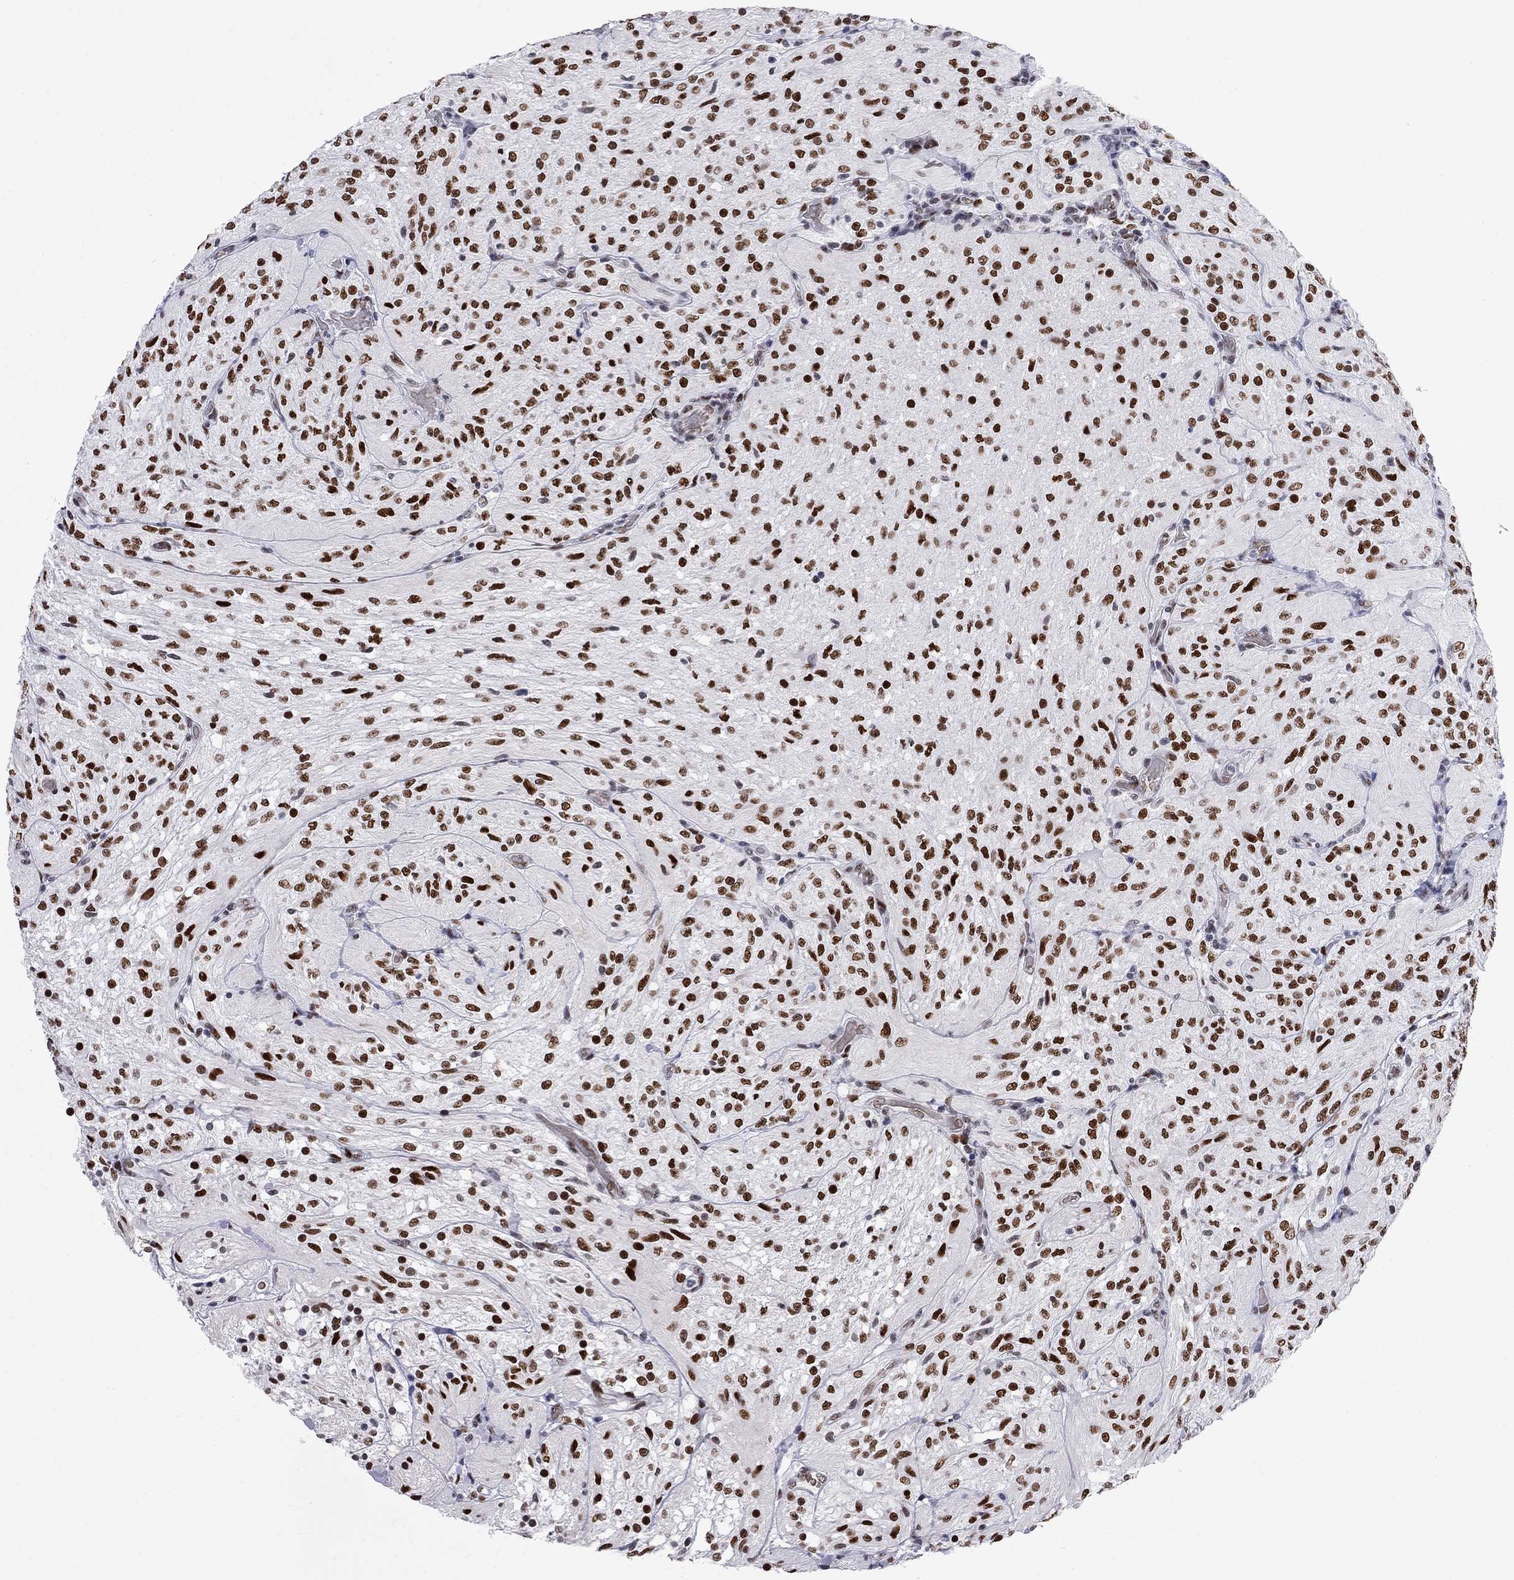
{"staining": {"intensity": "strong", "quantity": ">75%", "location": "nuclear"}, "tissue": "glioma", "cell_type": "Tumor cells", "image_type": "cancer", "snomed": [{"axis": "morphology", "description": "Glioma, malignant, Low grade"}, {"axis": "topography", "description": "Brain"}], "caption": "Immunohistochemistry (IHC) (DAB (3,3'-diaminobenzidine)) staining of low-grade glioma (malignant) reveals strong nuclear protein expression in approximately >75% of tumor cells. Nuclei are stained in blue.", "gene": "ZBTB47", "patient": {"sex": "male", "age": 3}}